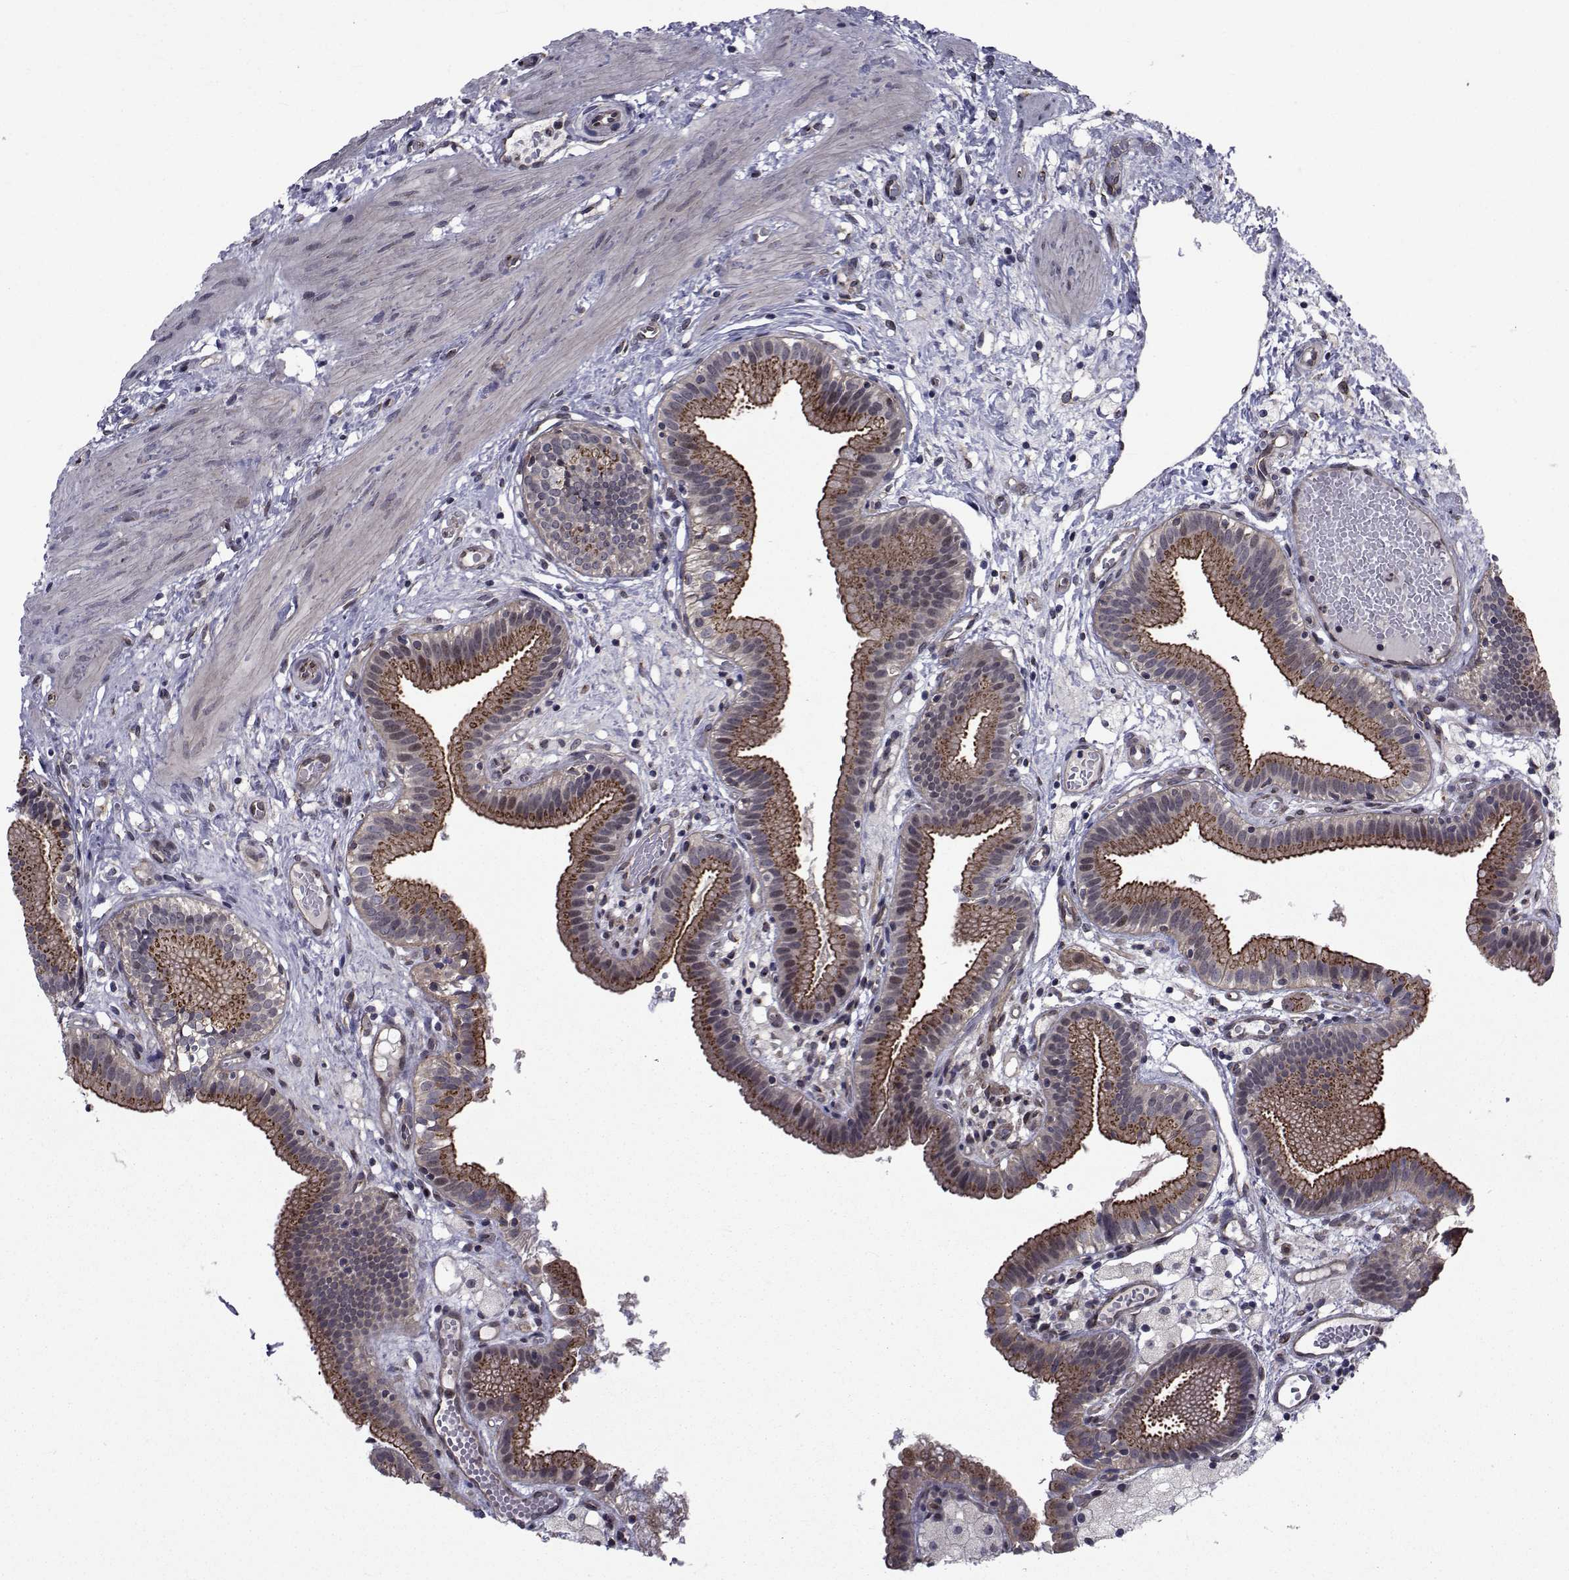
{"staining": {"intensity": "strong", "quantity": "25%-75%", "location": "cytoplasmic/membranous"}, "tissue": "gallbladder", "cell_type": "Glandular cells", "image_type": "normal", "snomed": [{"axis": "morphology", "description": "Normal tissue, NOS"}, {"axis": "topography", "description": "Gallbladder"}], "caption": "This image exhibits immunohistochemistry (IHC) staining of normal human gallbladder, with high strong cytoplasmic/membranous staining in approximately 25%-75% of glandular cells.", "gene": "ATP6V1C2", "patient": {"sex": "female", "age": 24}}